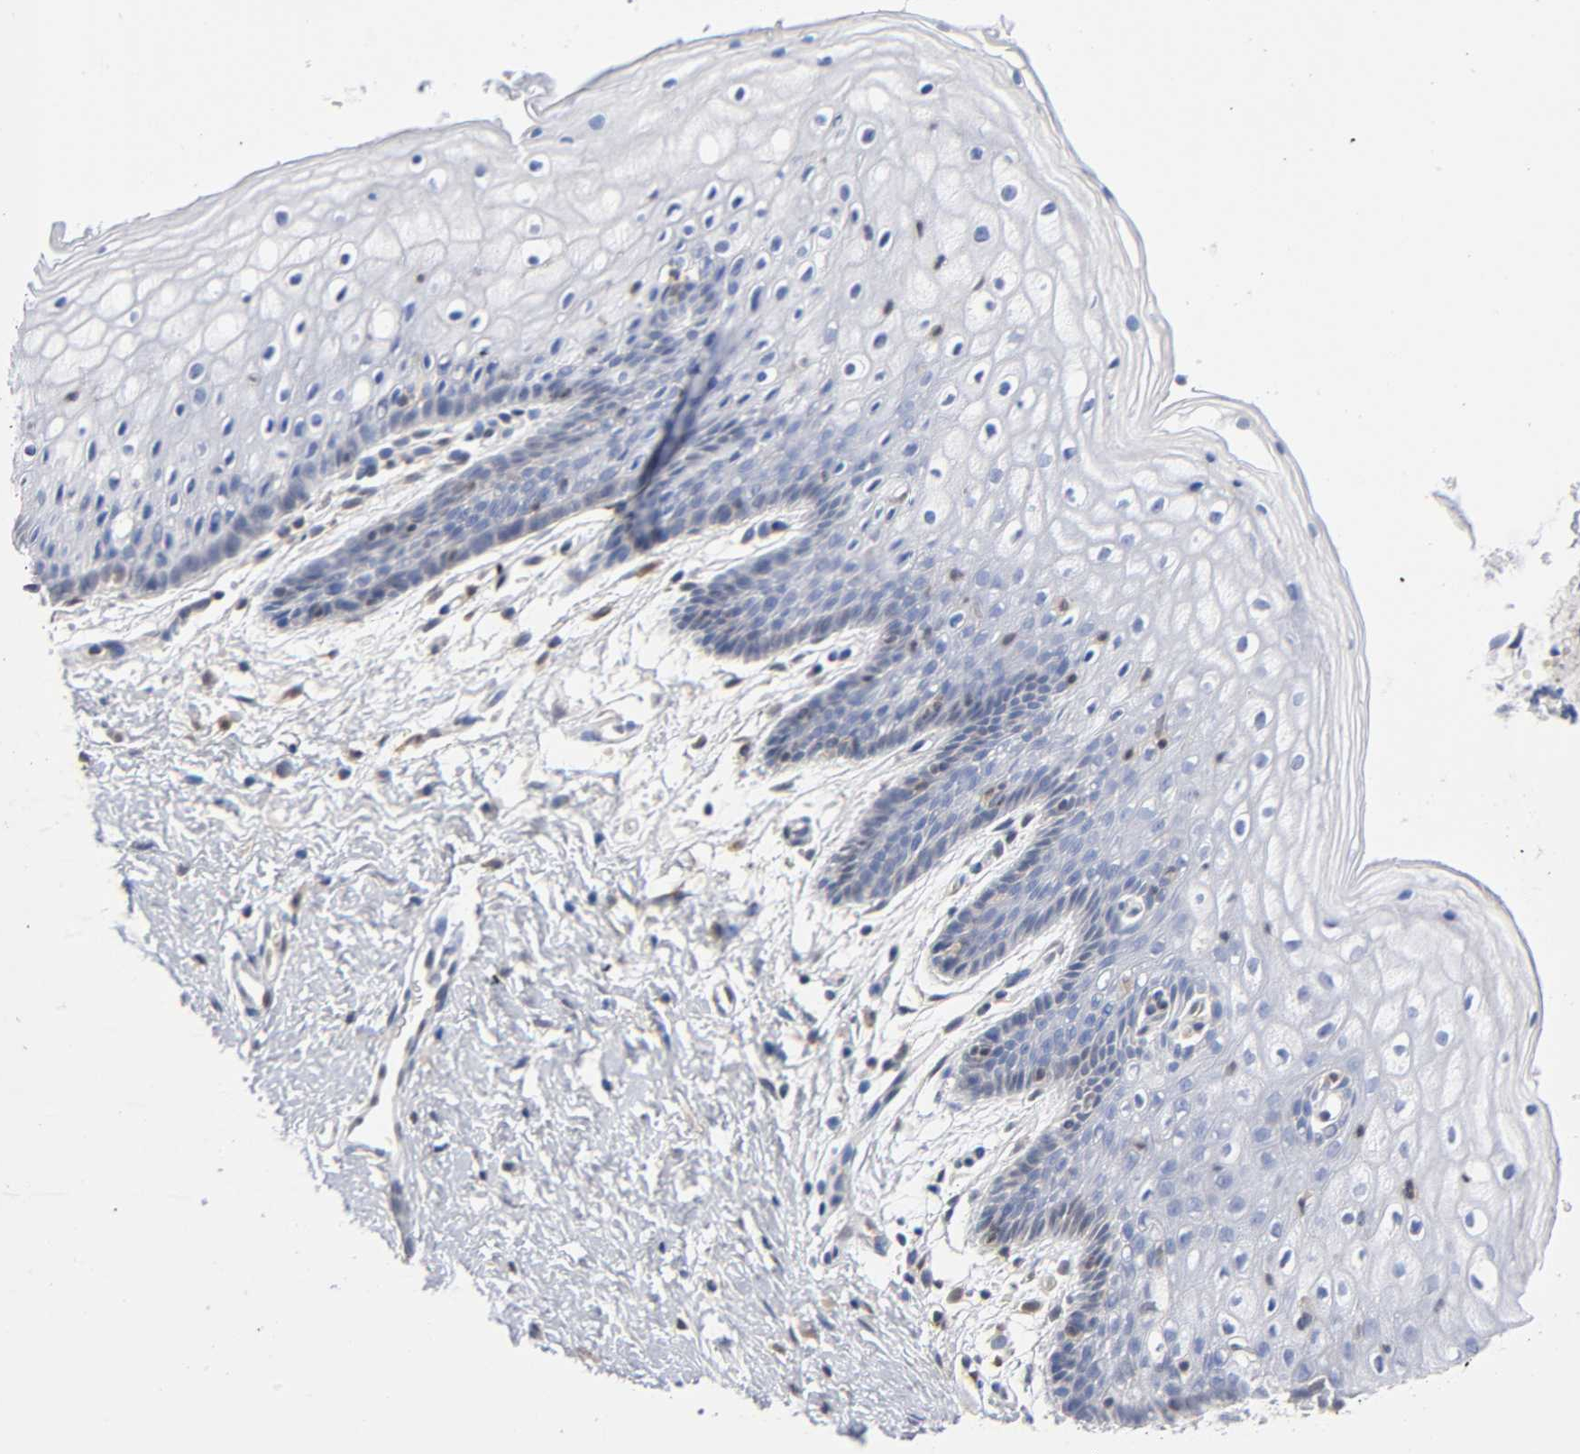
{"staining": {"intensity": "negative", "quantity": "none", "location": "none"}, "tissue": "vagina", "cell_type": "Squamous epithelial cells", "image_type": "normal", "snomed": [{"axis": "morphology", "description": "Normal tissue, NOS"}, {"axis": "topography", "description": "Vagina"}], "caption": "High magnification brightfield microscopy of normal vagina stained with DAB (brown) and counterstained with hematoxylin (blue): squamous epithelial cells show no significant positivity. (DAB (3,3'-diaminobenzidine) immunohistochemistry (IHC) with hematoxylin counter stain).", "gene": "DFFB", "patient": {"sex": "female", "age": 46}}